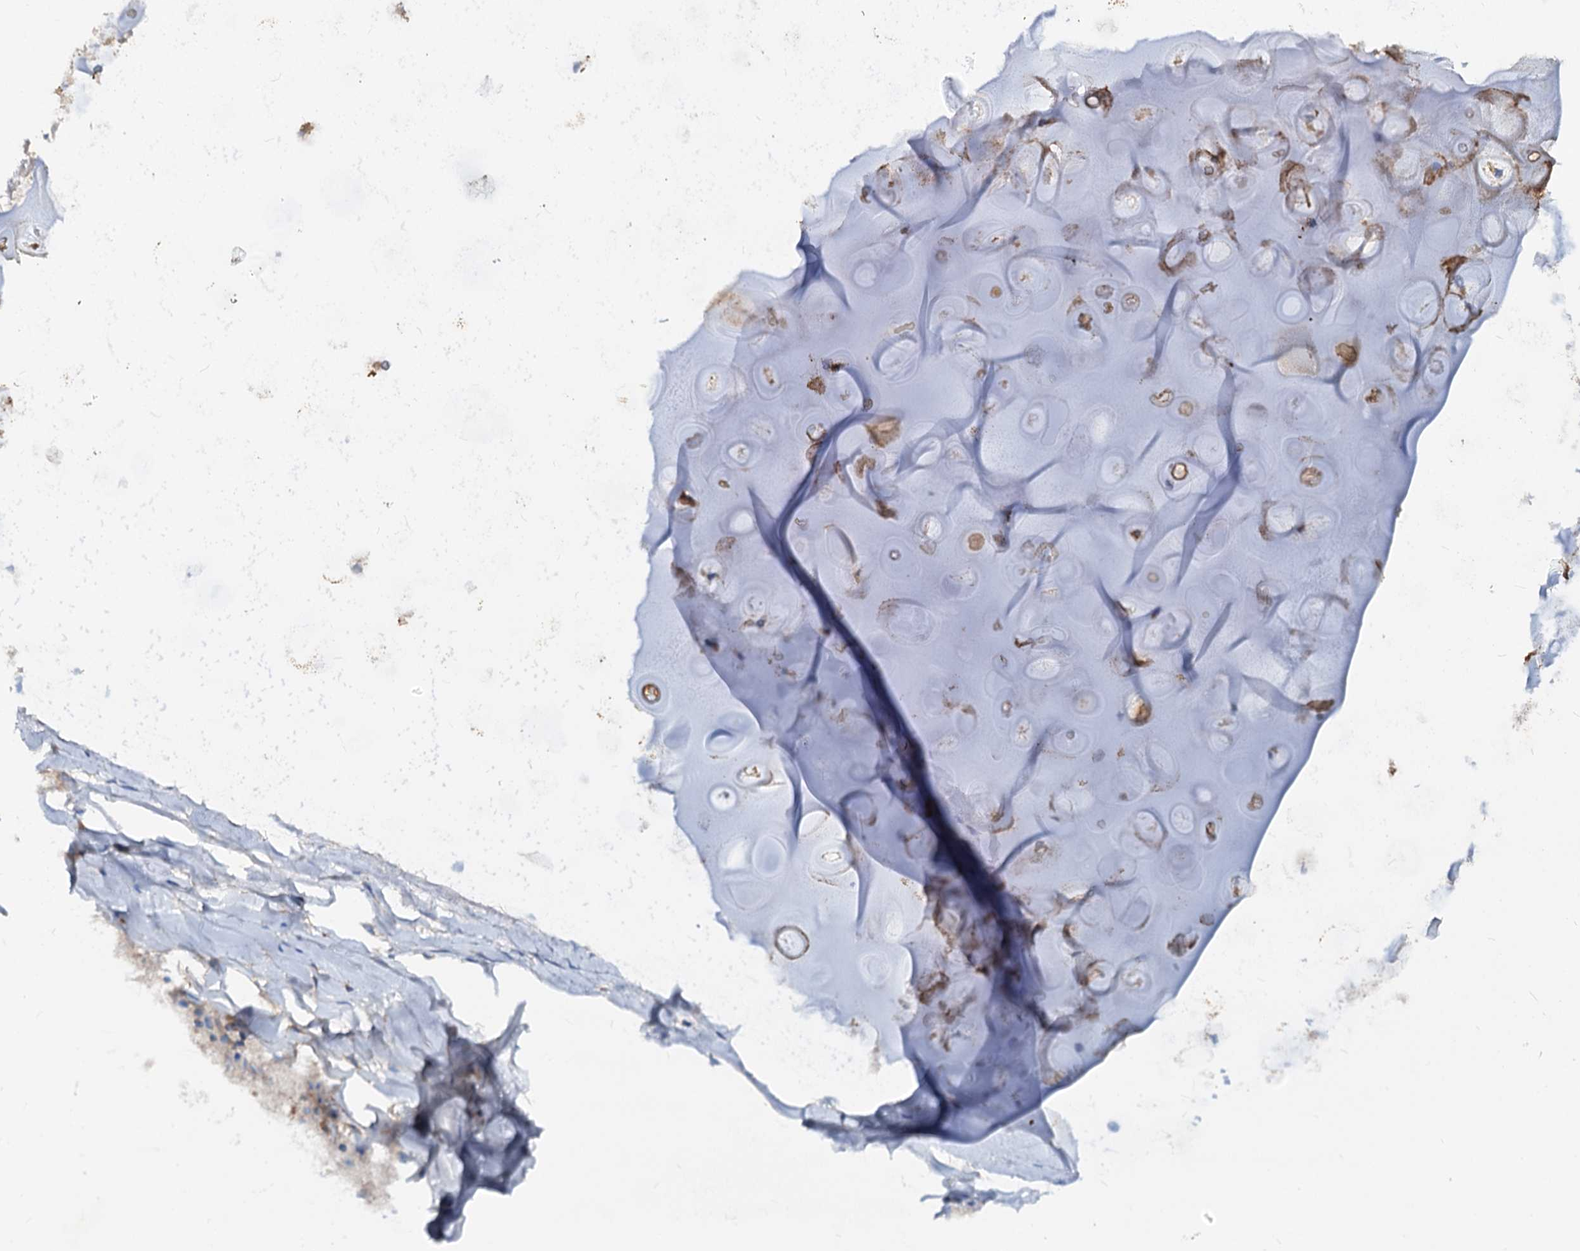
{"staining": {"intensity": "negative", "quantity": "none", "location": "none"}, "tissue": "adipose tissue", "cell_type": "Adipocytes", "image_type": "normal", "snomed": [{"axis": "morphology", "description": "Normal tissue, NOS"}, {"axis": "topography", "description": "Lymph node"}, {"axis": "topography", "description": "Cartilage tissue"}, {"axis": "topography", "description": "Bronchus"}], "caption": "An immunohistochemistry image of benign adipose tissue is shown. There is no staining in adipocytes of adipose tissue.", "gene": "ACY3", "patient": {"sex": "male", "age": 63}}